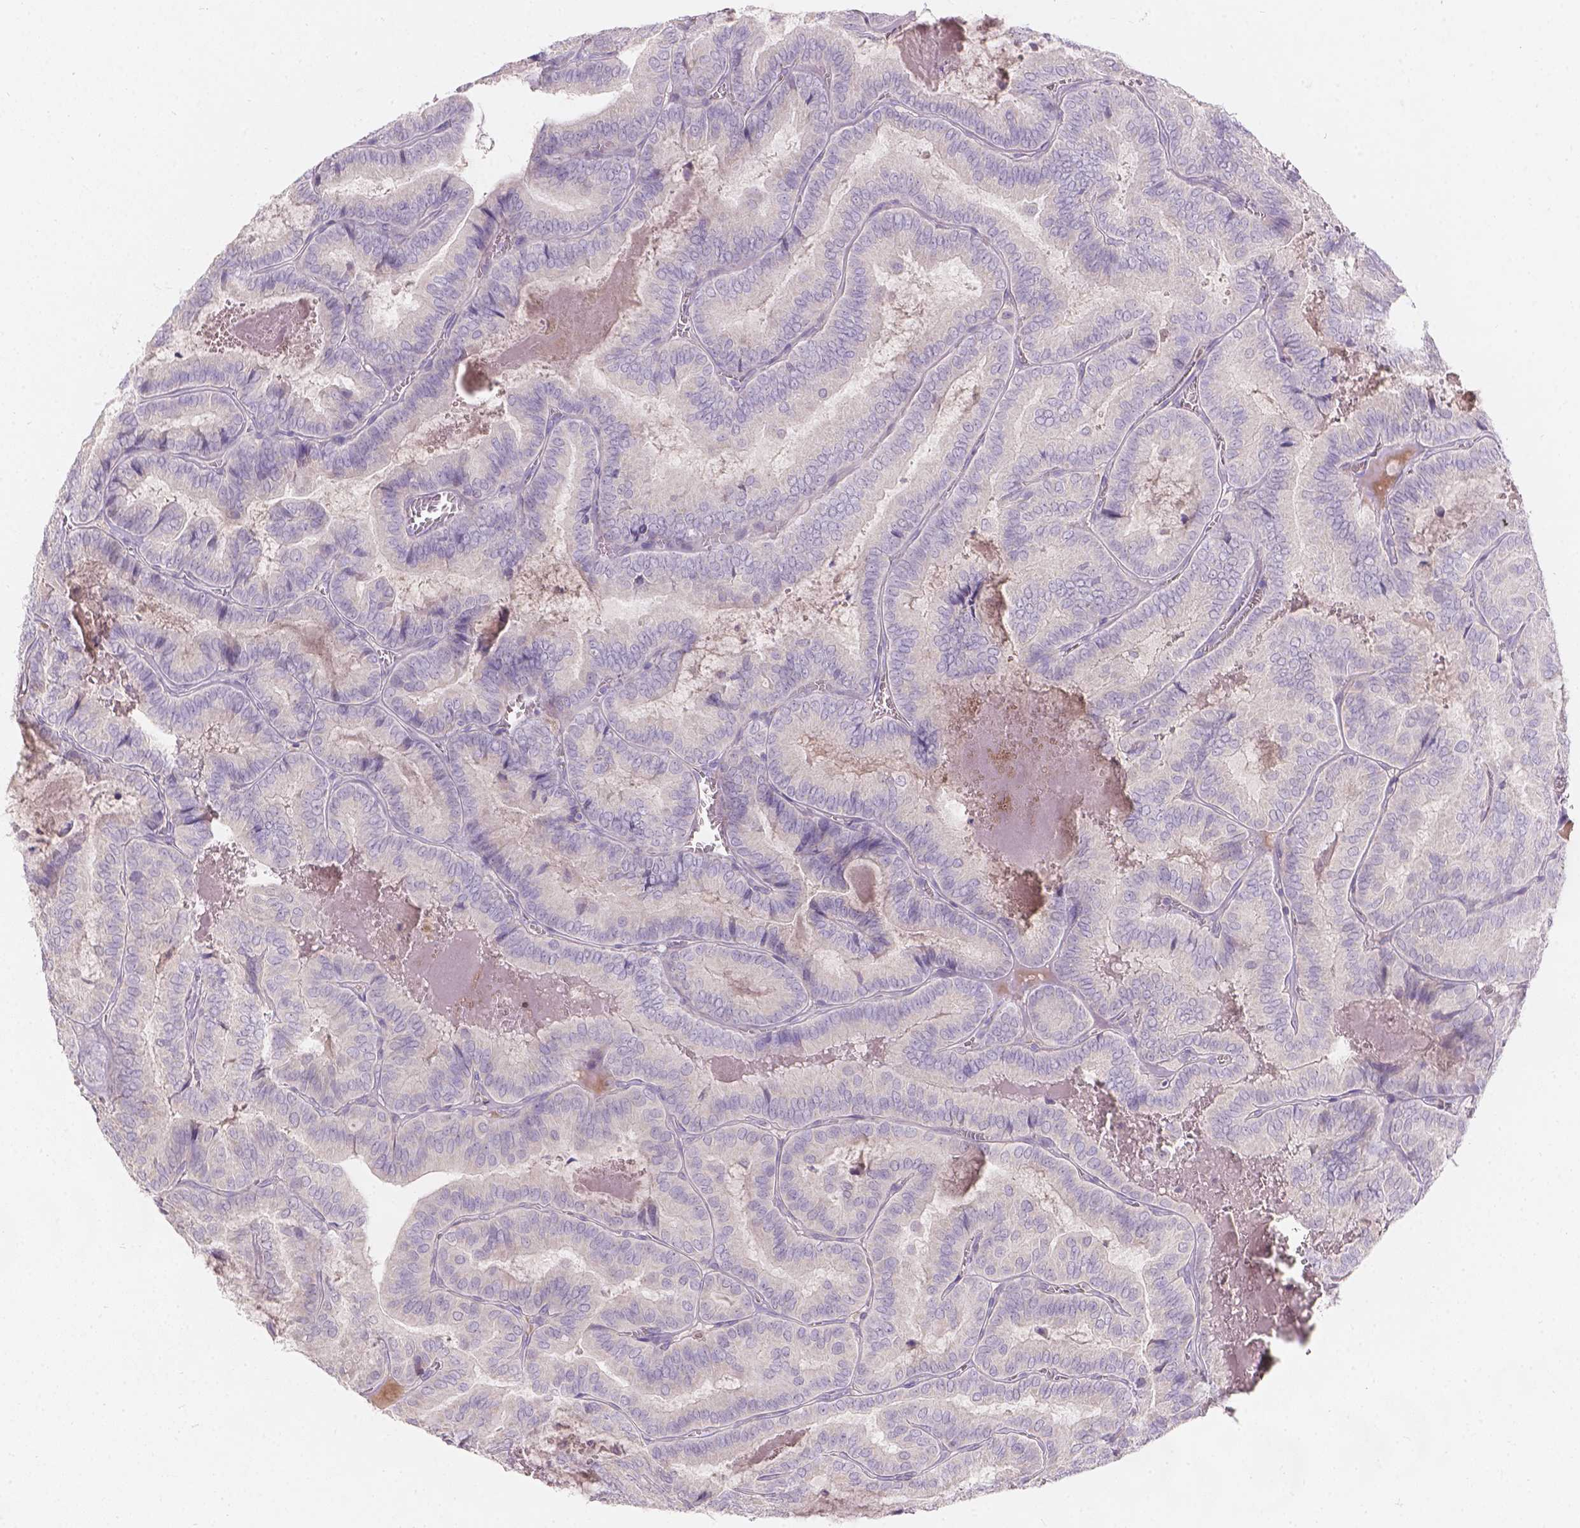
{"staining": {"intensity": "negative", "quantity": "none", "location": "none"}, "tissue": "thyroid cancer", "cell_type": "Tumor cells", "image_type": "cancer", "snomed": [{"axis": "morphology", "description": "Papillary adenocarcinoma, NOS"}, {"axis": "topography", "description": "Thyroid gland"}], "caption": "Immunohistochemical staining of thyroid cancer exhibits no significant expression in tumor cells.", "gene": "DCAF4L1", "patient": {"sex": "female", "age": 75}}